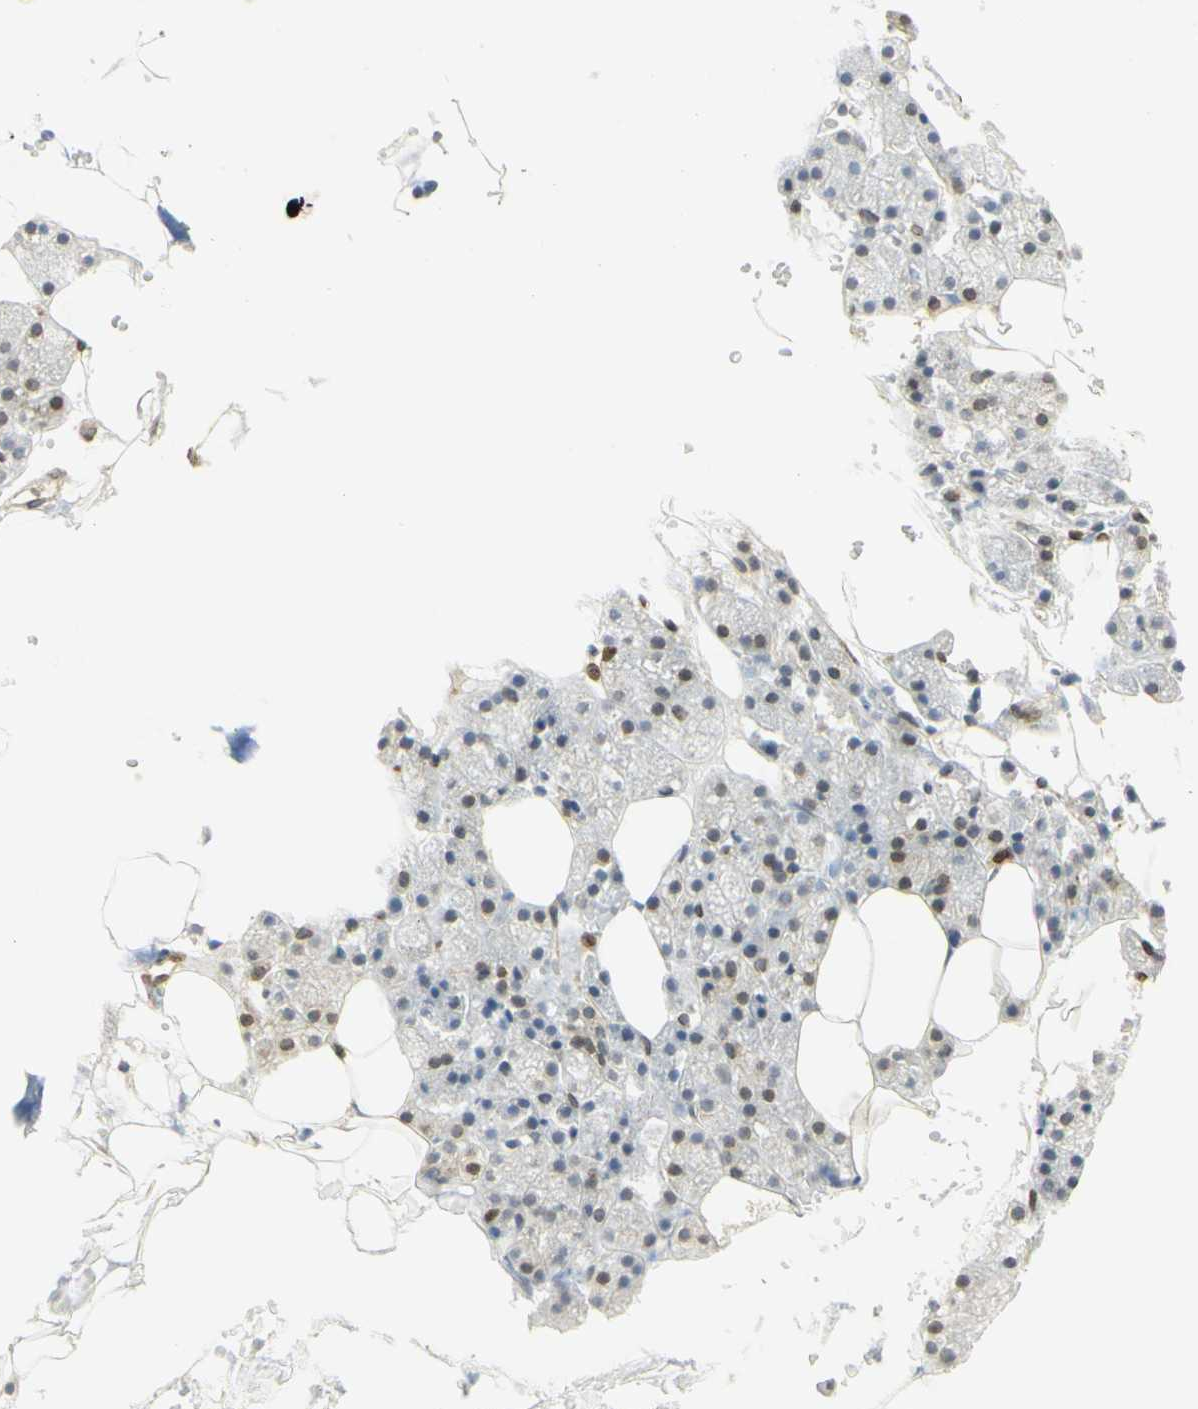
{"staining": {"intensity": "strong", "quantity": "<25%", "location": "nuclear"}, "tissue": "salivary gland", "cell_type": "Glandular cells", "image_type": "normal", "snomed": [{"axis": "morphology", "description": "Normal tissue, NOS"}, {"axis": "topography", "description": "Salivary gland"}], "caption": "Salivary gland stained with DAB IHC demonstrates medium levels of strong nuclear staining in approximately <25% of glandular cells.", "gene": "E2F1", "patient": {"sex": "male", "age": 62}}